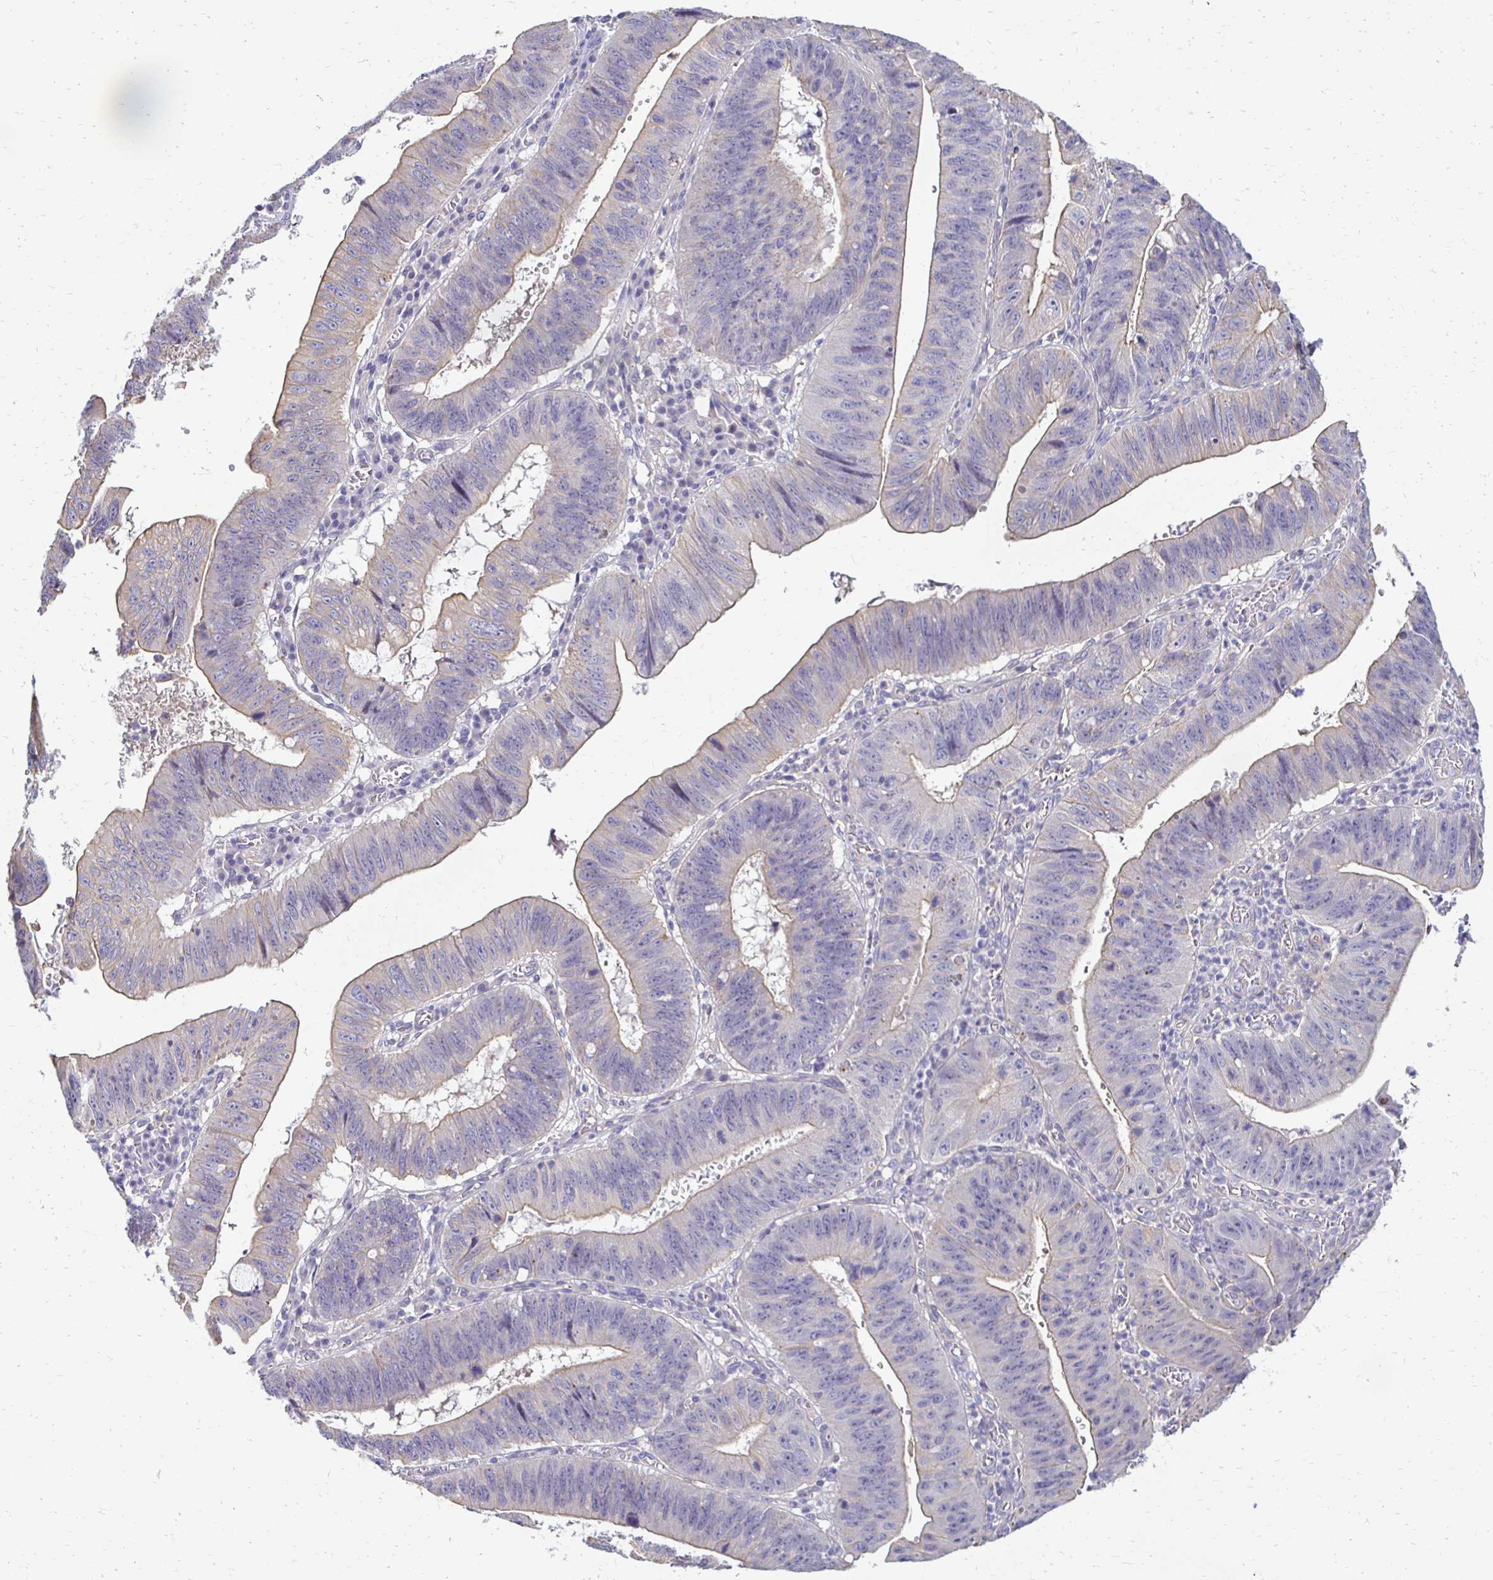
{"staining": {"intensity": "weak", "quantity": "<25%", "location": "cytoplasmic/membranous"}, "tissue": "stomach cancer", "cell_type": "Tumor cells", "image_type": "cancer", "snomed": [{"axis": "morphology", "description": "Adenocarcinoma, NOS"}, {"axis": "topography", "description": "Stomach"}], "caption": "The histopathology image shows no significant staining in tumor cells of stomach adenocarcinoma.", "gene": "AKAP6", "patient": {"sex": "male", "age": 59}}